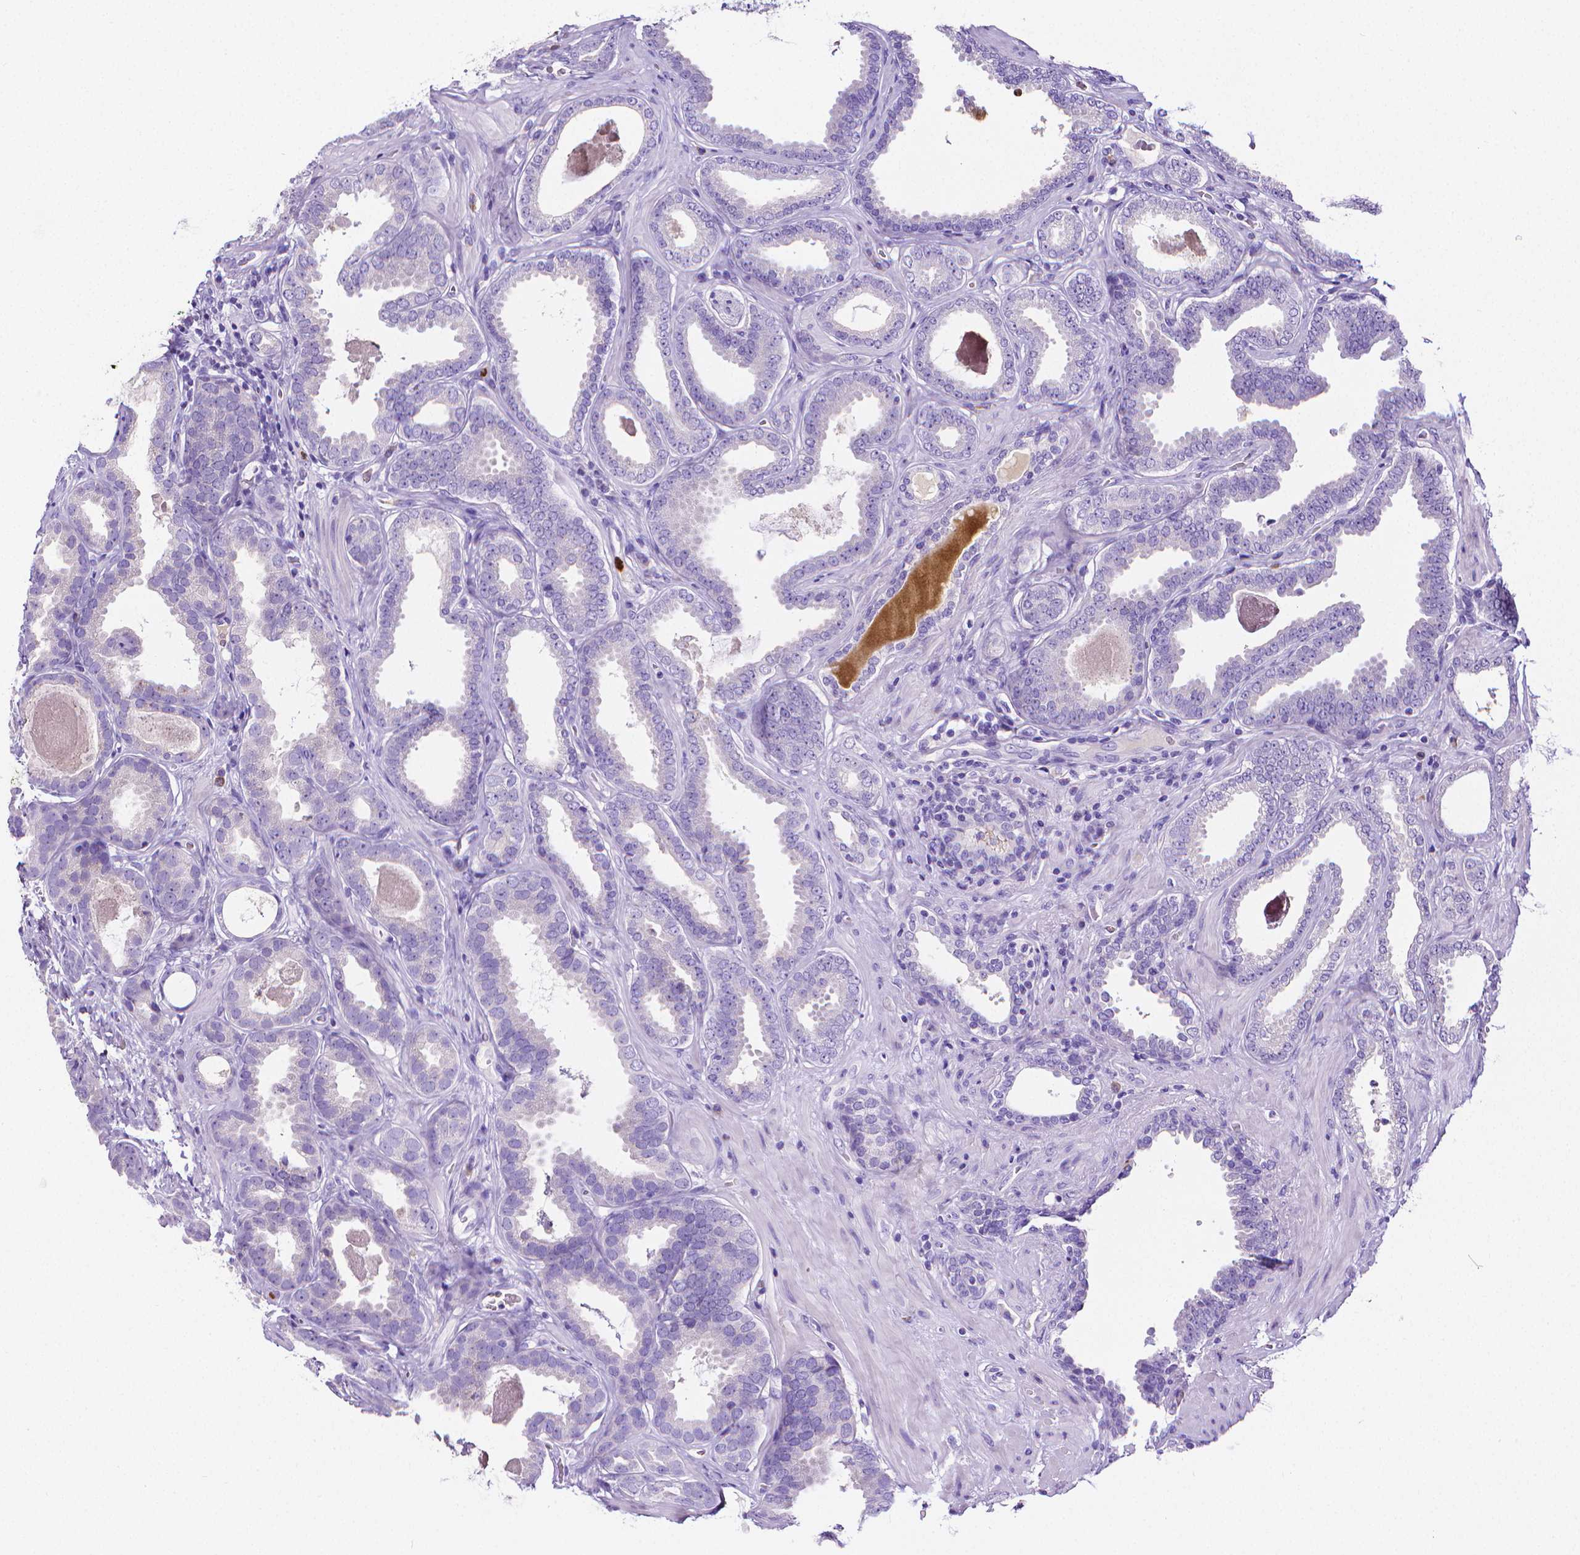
{"staining": {"intensity": "negative", "quantity": "none", "location": "none"}, "tissue": "prostate cancer", "cell_type": "Tumor cells", "image_type": "cancer", "snomed": [{"axis": "morphology", "description": "Adenocarcinoma, NOS"}, {"axis": "topography", "description": "Prostate"}], "caption": "Prostate cancer was stained to show a protein in brown. There is no significant positivity in tumor cells.", "gene": "MMP9", "patient": {"sex": "male", "age": 64}}